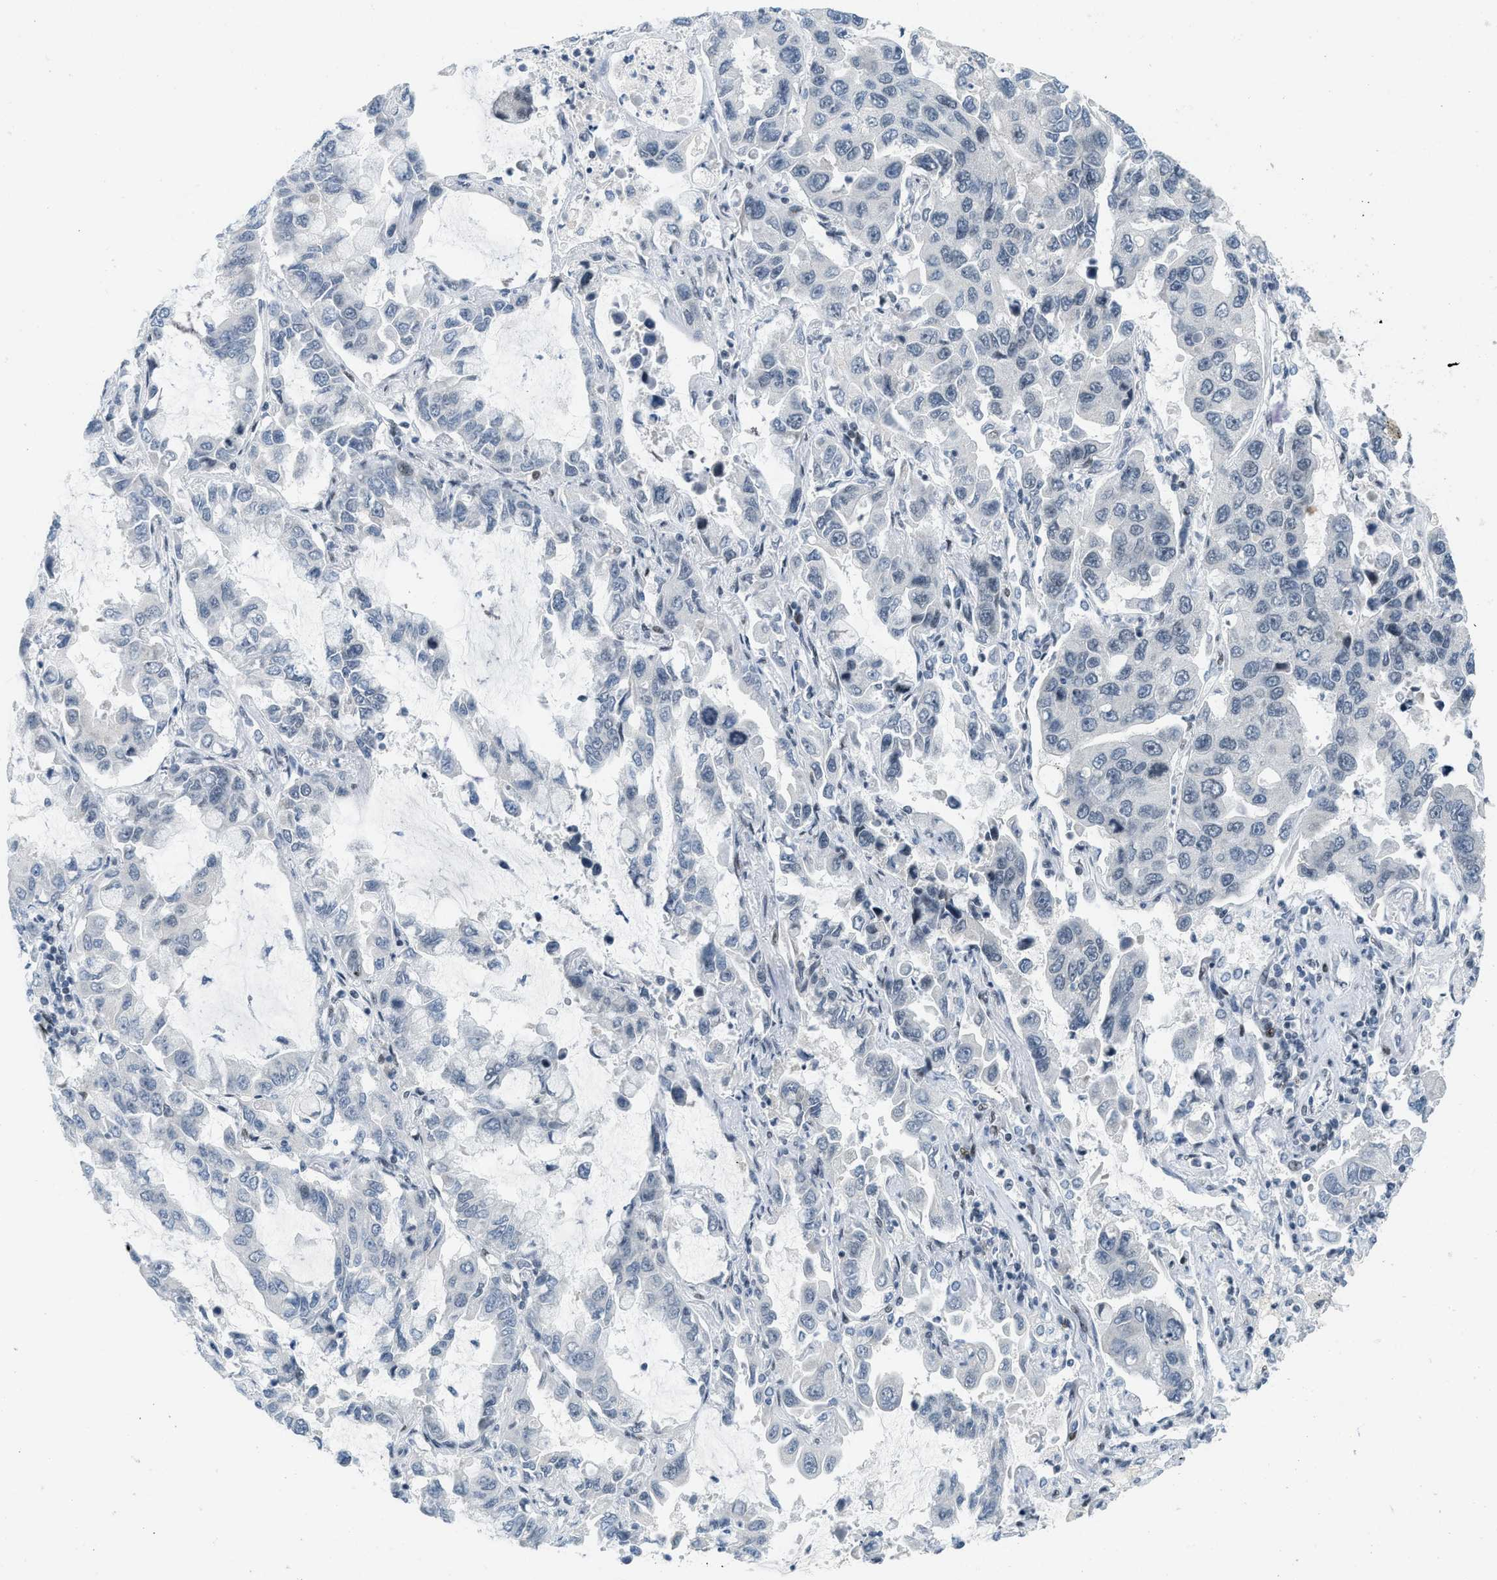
{"staining": {"intensity": "negative", "quantity": "none", "location": "none"}, "tissue": "lung cancer", "cell_type": "Tumor cells", "image_type": "cancer", "snomed": [{"axis": "morphology", "description": "Adenocarcinoma, NOS"}, {"axis": "topography", "description": "Lung"}], "caption": "Protein analysis of lung cancer exhibits no significant staining in tumor cells.", "gene": "PBX1", "patient": {"sex": "male", "age": 64}}